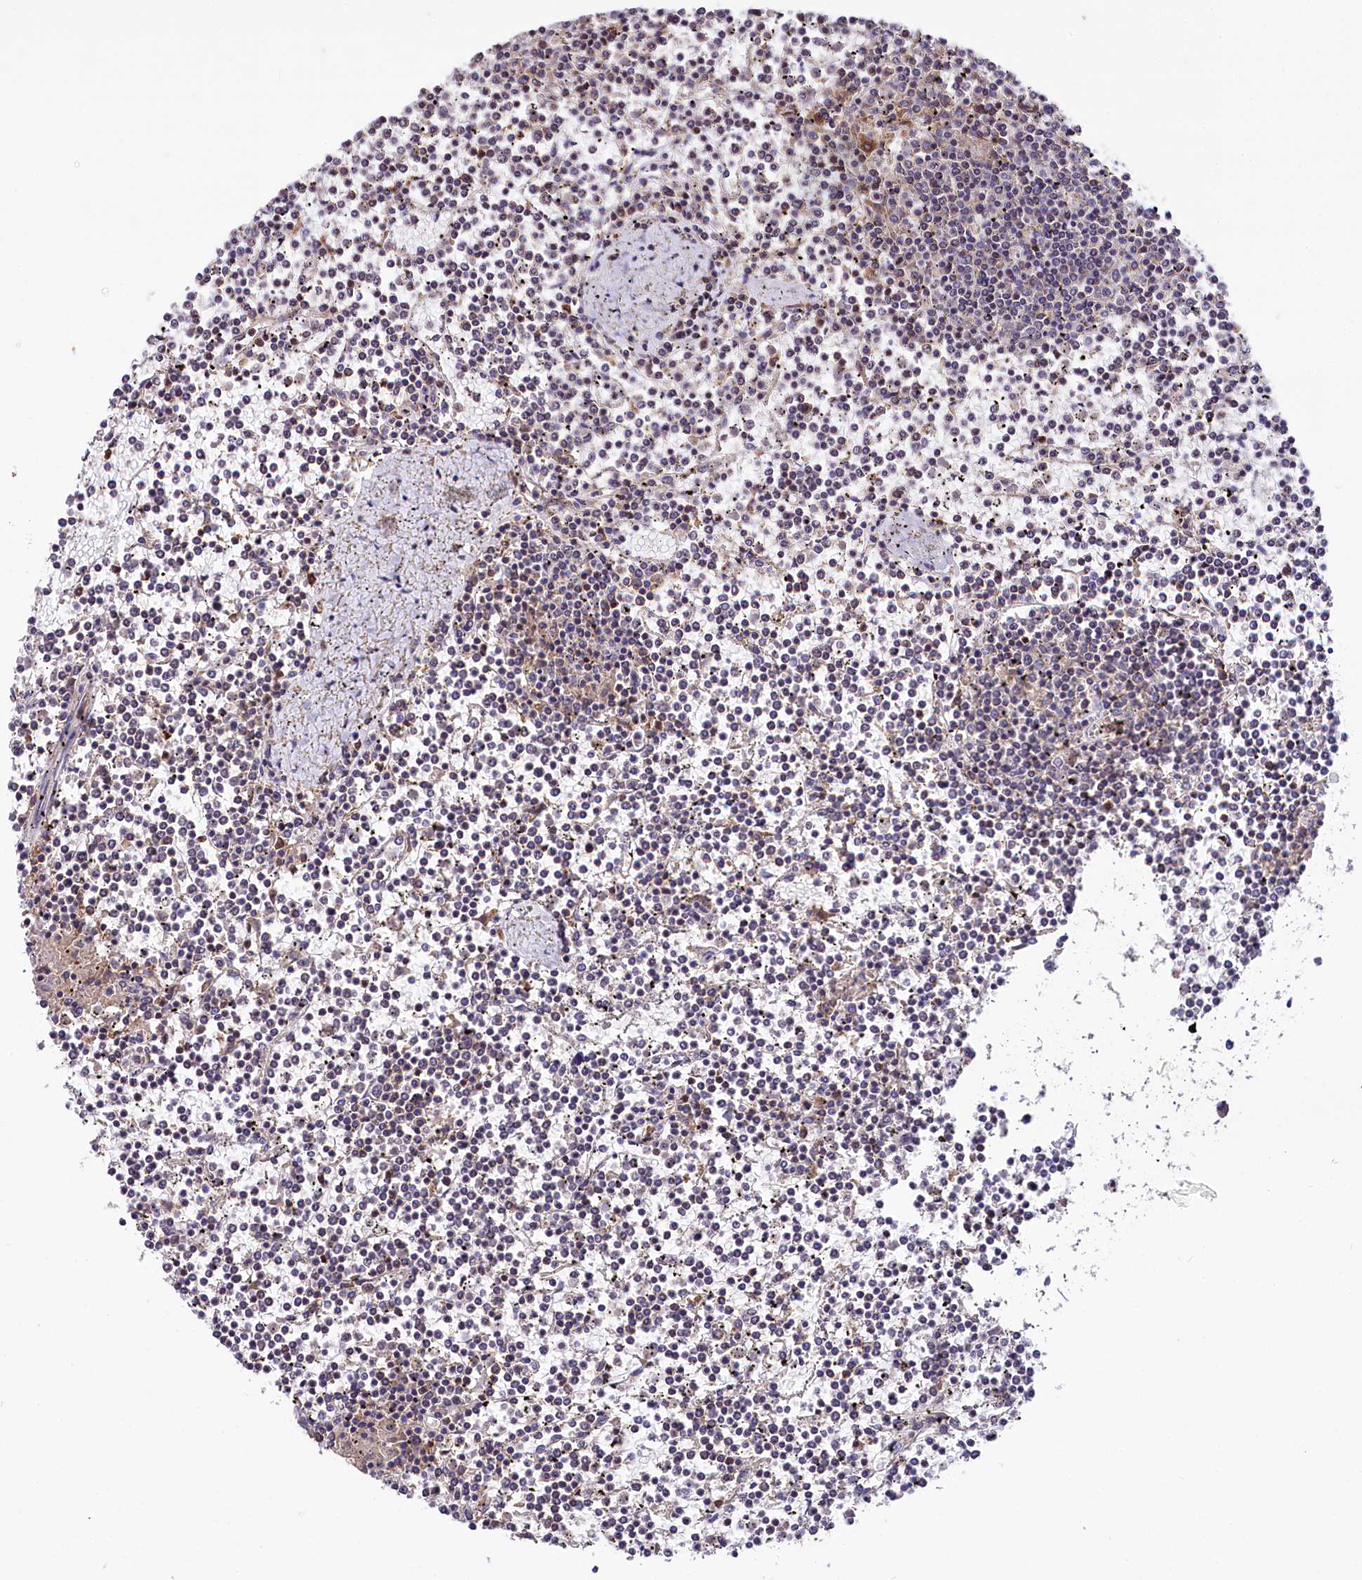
{"staining": {"intensity": "moderate", "quantity": "<25%", "location": "cytoplasmic/membranous"}, "tissue": "lymphoma", "cell_type": "Tumor cells", "image_type": "cancer", "snomed": [{"axis": "morphology", "description": "Malignant lymphoma, non-Hodgkin's type, Low grade"}, {"axis": "topography", "description": "Spleen"}], "caption": "This photomicrograph demonstrates IHC staining of lymphoma, with low moderate cytoplasmic/membranous expression in approximately <25% of tumor cells.", "gene": "RPUSD3", "patient": {"sex": "female", "age": 19}}